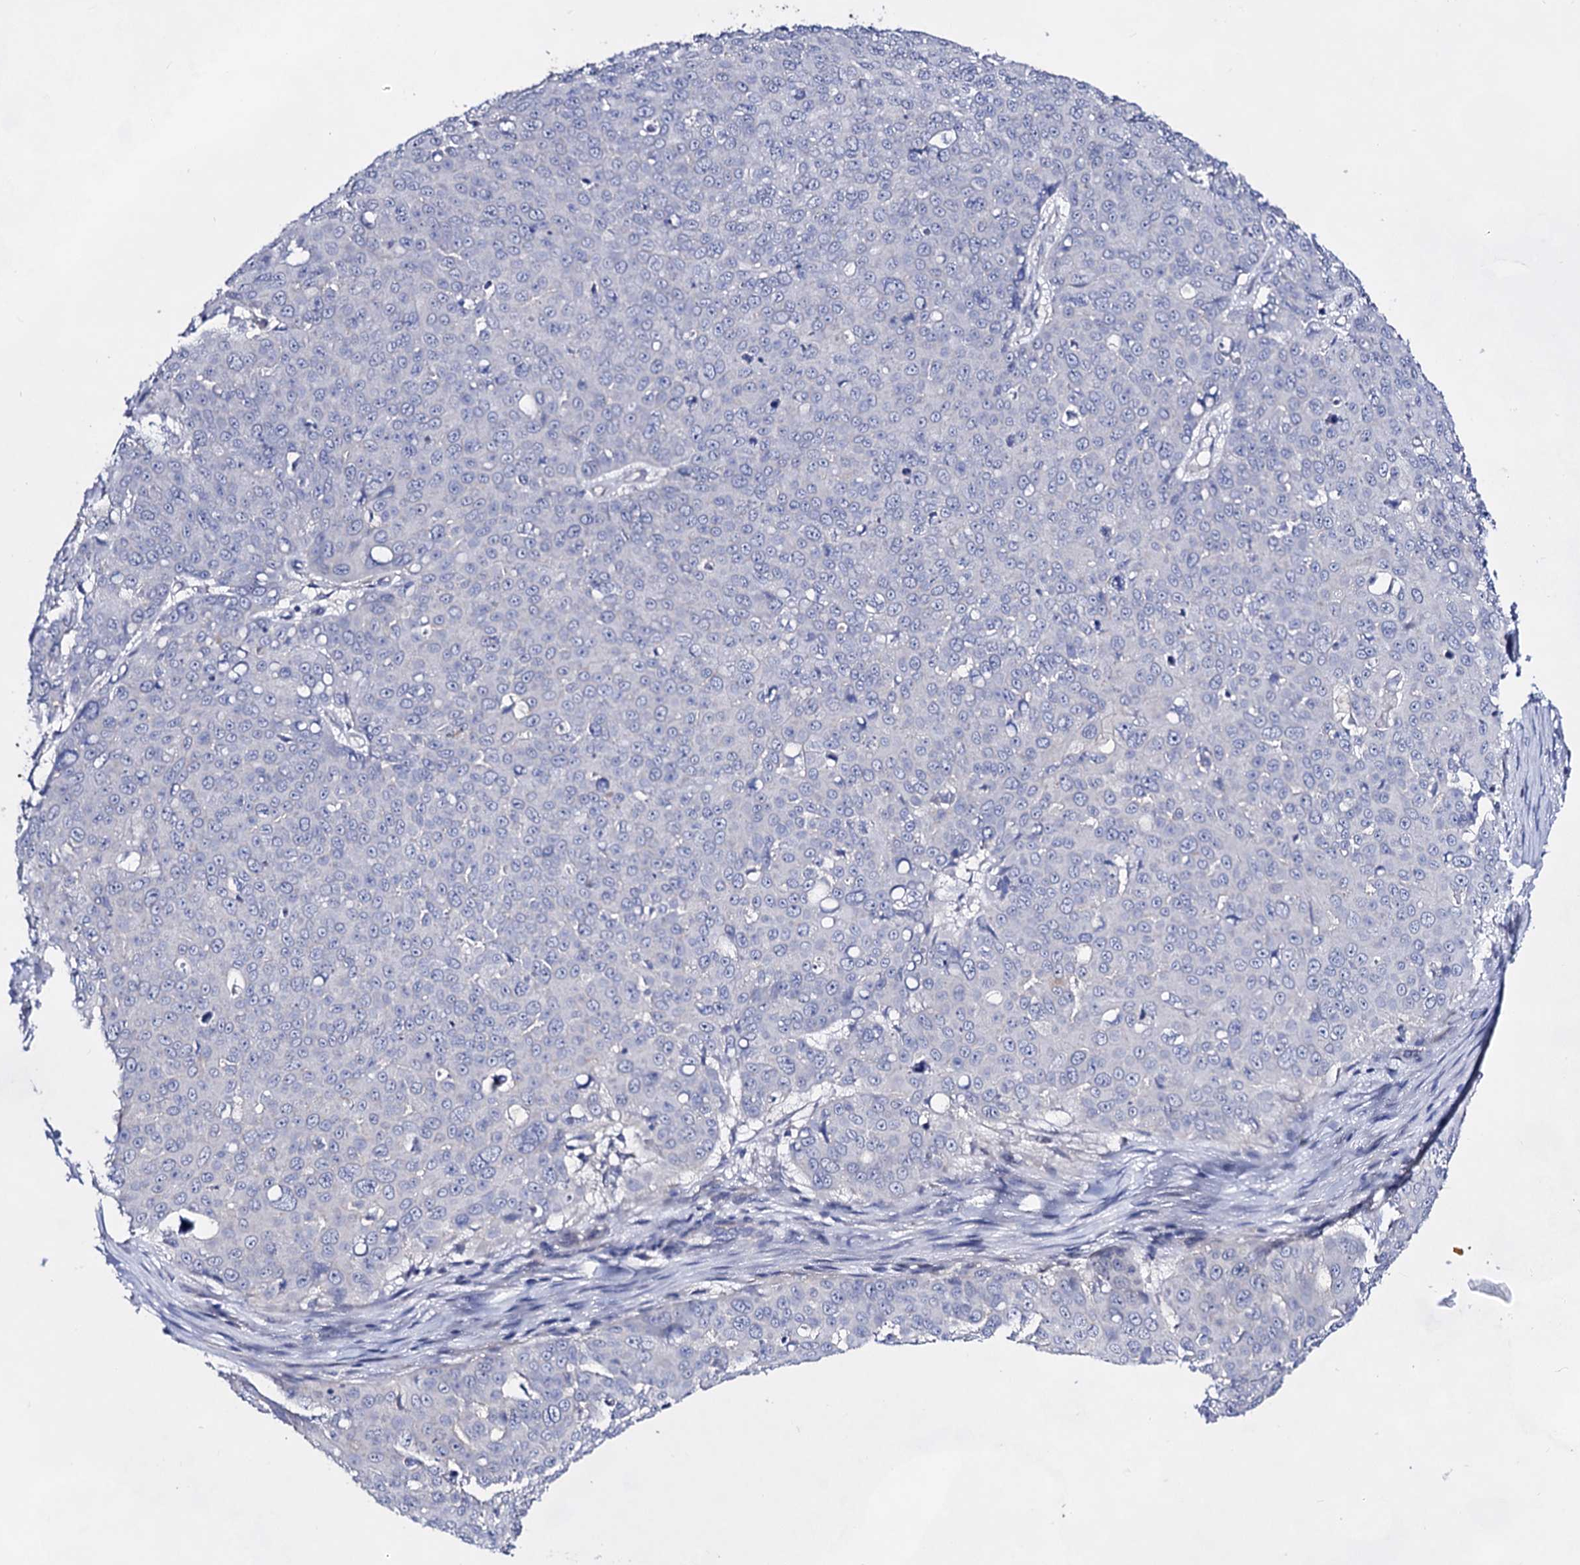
{"staining": {"intensity": "negative", "quantity": "none", "location": "none"}, "tissue": "skin cancer", "cell_type": "Tumor cells", "image_type": "cancer", "snomed": [{"axis": "morphology", "description": "Squamous cell carcinoma, NOS"}, {"axis": "topography", "description": "Skin"}], "caption": "The IHC micrograph has no significant expression in tumor cells of skin cancer (squamous cell carcinoma) tissue.", "gene": "PLIN1", "patient": {"sex": "male", "age": 71}}